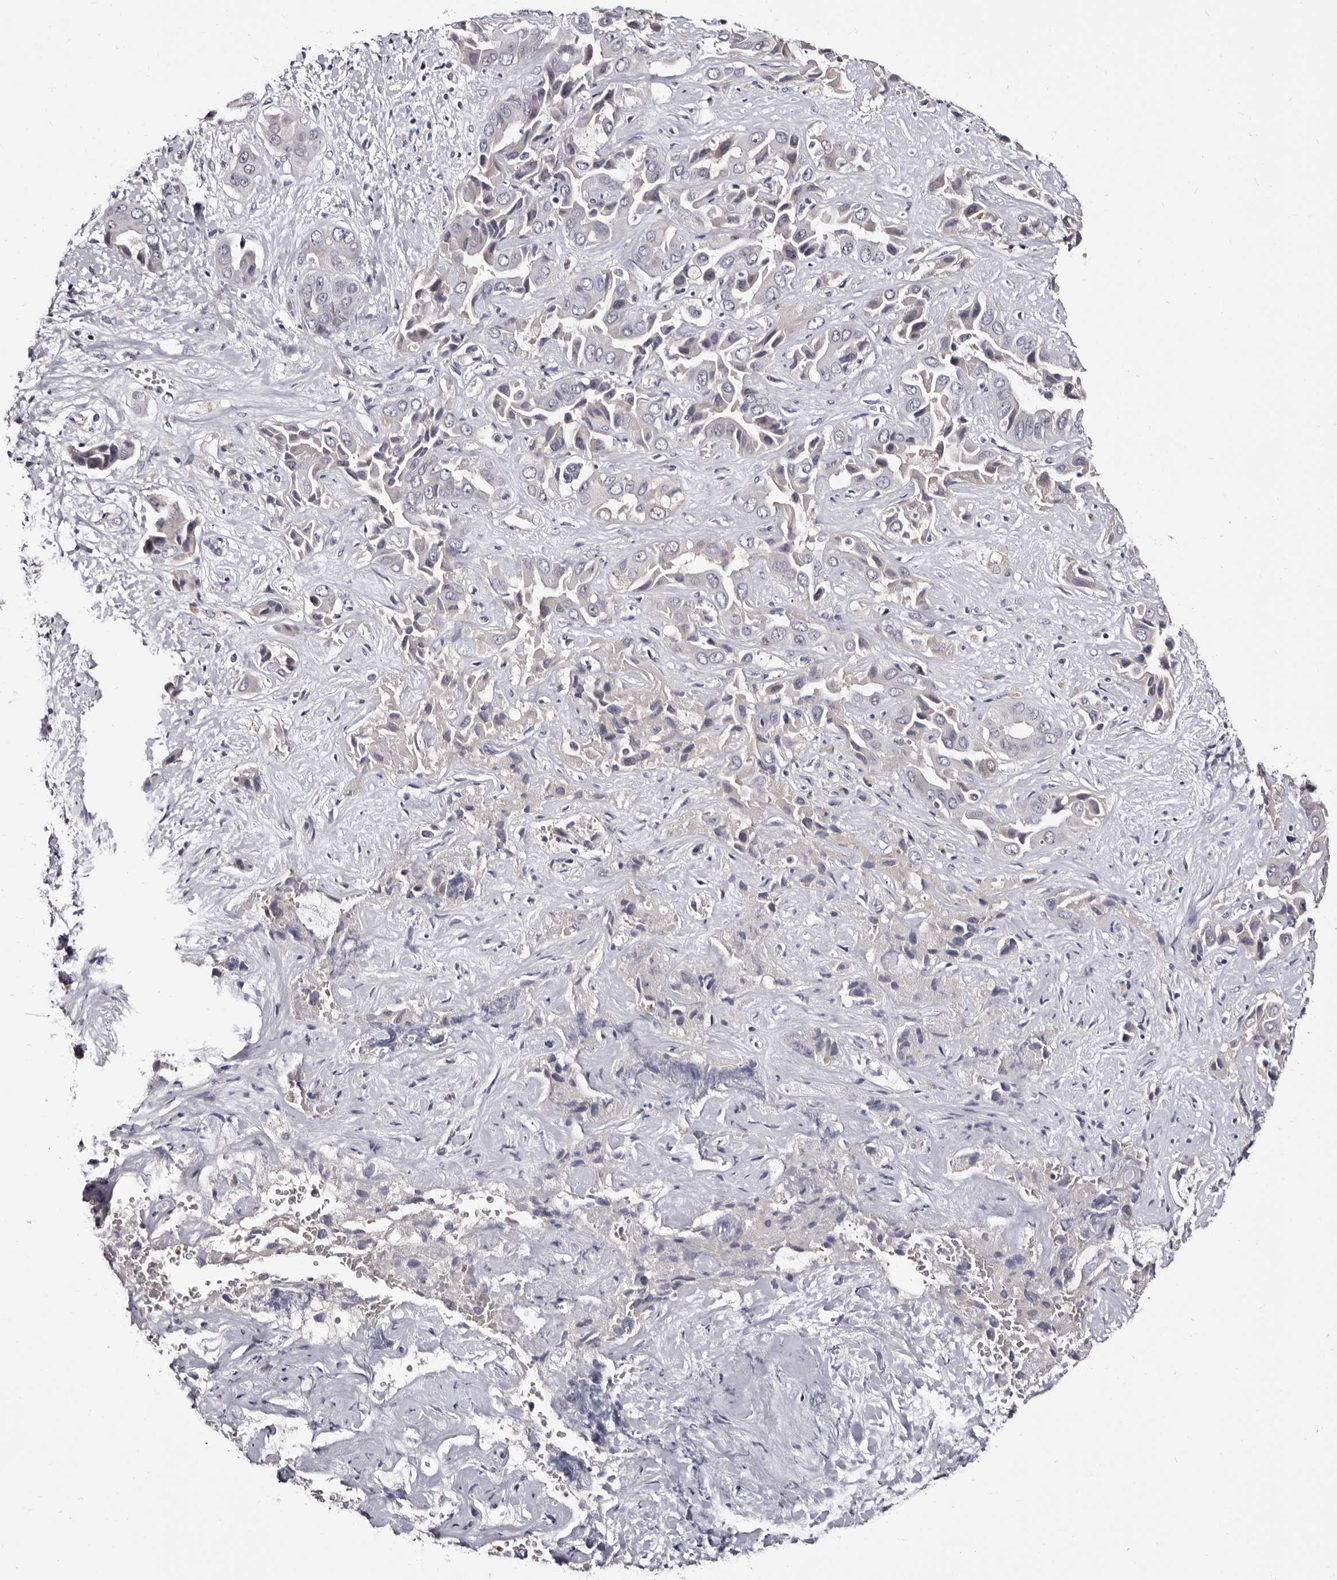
{"staining": {"intensity": "negative", "quantity": "none", "location": "none"}, "tissue": "liver cancer", "cell_type": "Tumor cells", "image_type": "cancer", "snomed": [{"axis": "morphology", "description": "Cholangiocarcinoma"}, {"axis": "topography", "description": "Liver"}], "caption": "IHC histopathology image of human cholangiocarcinoma (liver) stained for a protein (brown), which shows no staining in tumor cells.", "gene": "BPGM", "patient": {"sex": "female", "age": 52}}